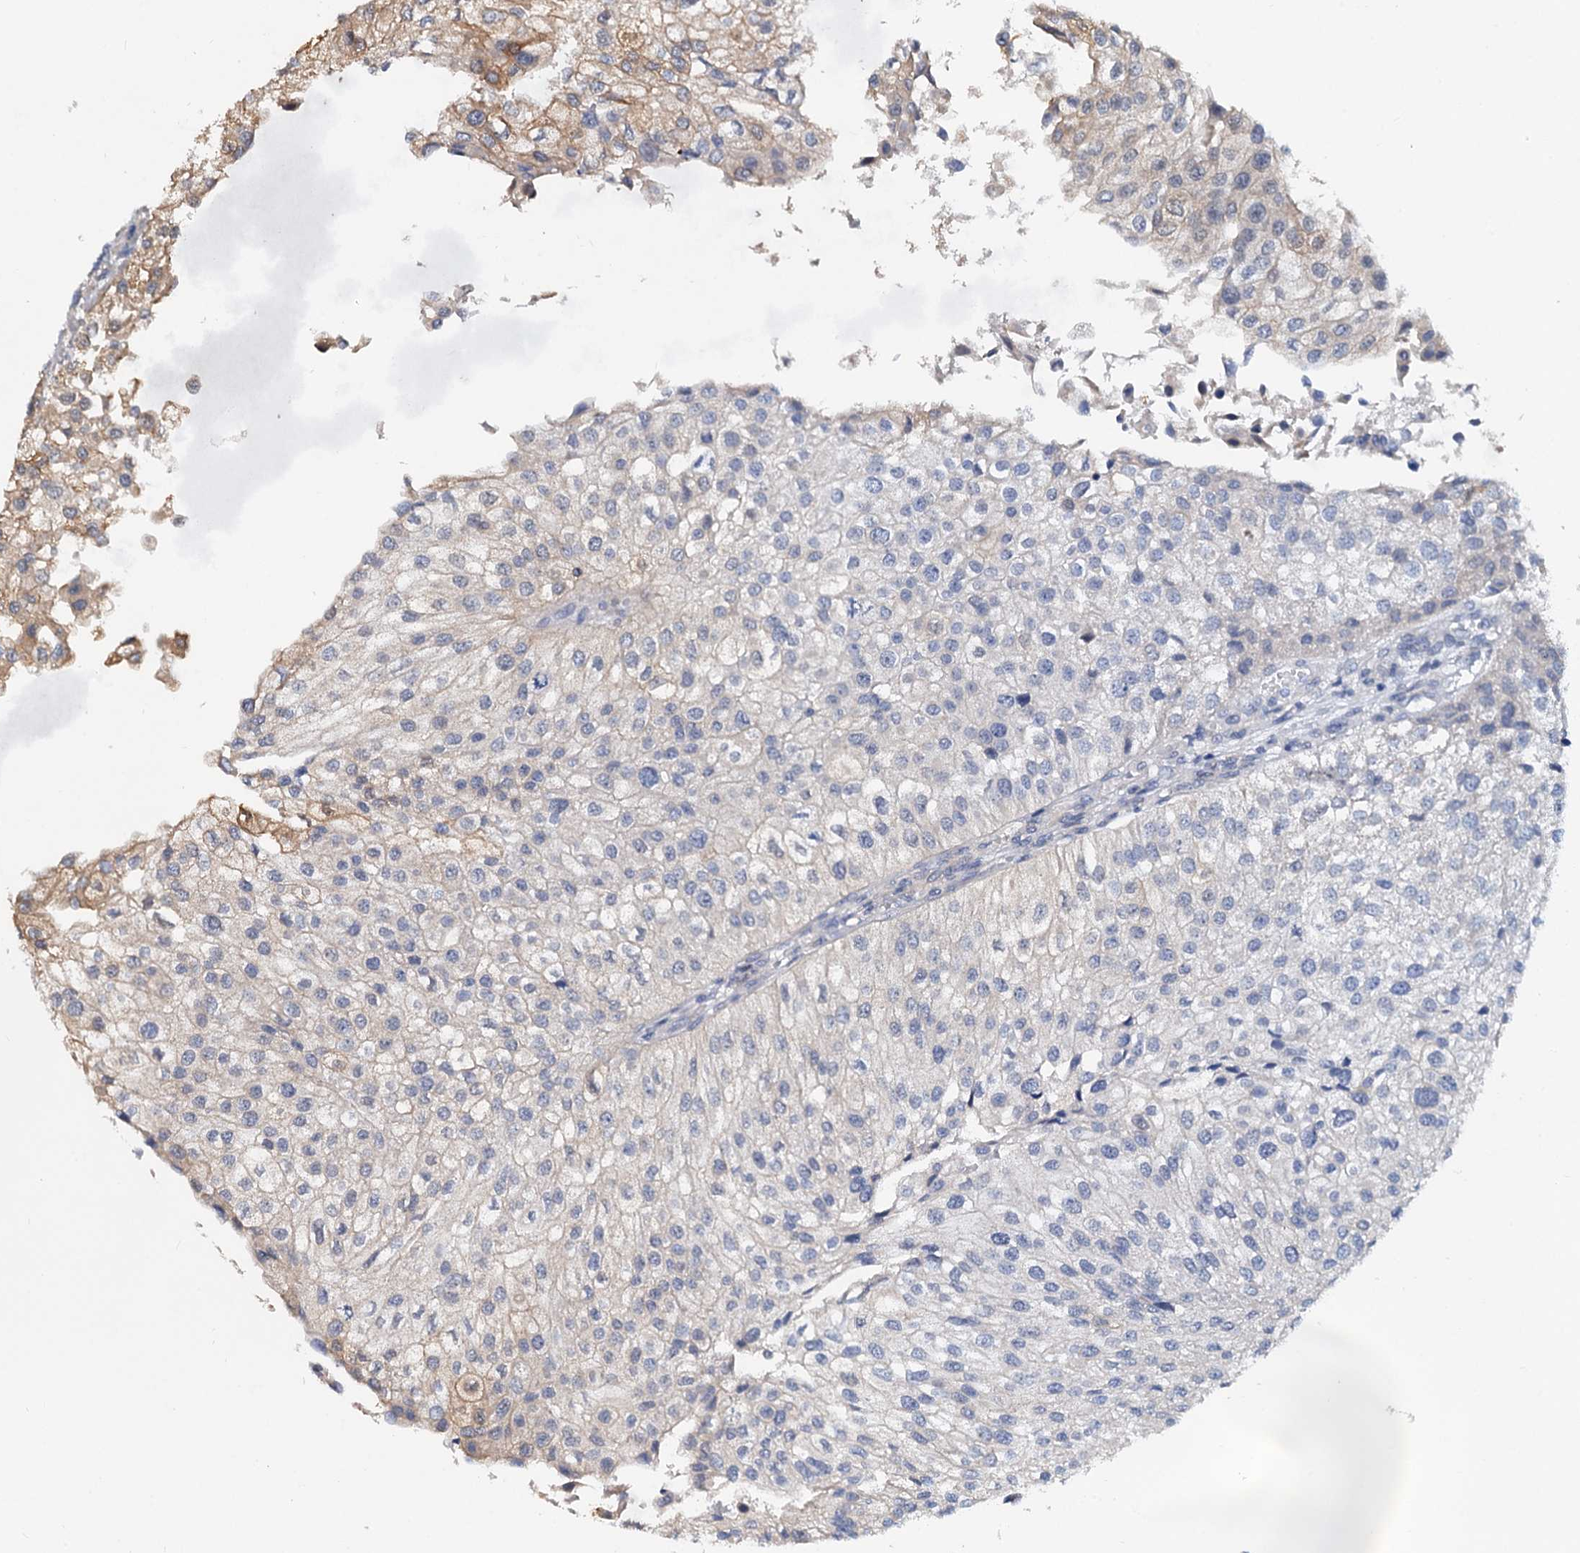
{"staining": {"intensity": "moderate", "quantity": "<25%", "location": "cytoplasmic/membranous"}, "tissue": "urothelial cancer", "cell_type": "Tumor cells", "image_type": "cancer", "snomed": [{"axis": "morphology", "description": "Urothelial carcinoma, Low grade"}, {"axis": "topography", "description": "Urinary bladder"}], "caption": "Protein expression analysis of human urothelial cancer reveals moderate cytoplasmic/membranous expression in about <25% of tumor cells.", "gene": "SNX15", "patient": {"sex": "female", "age": 89}}